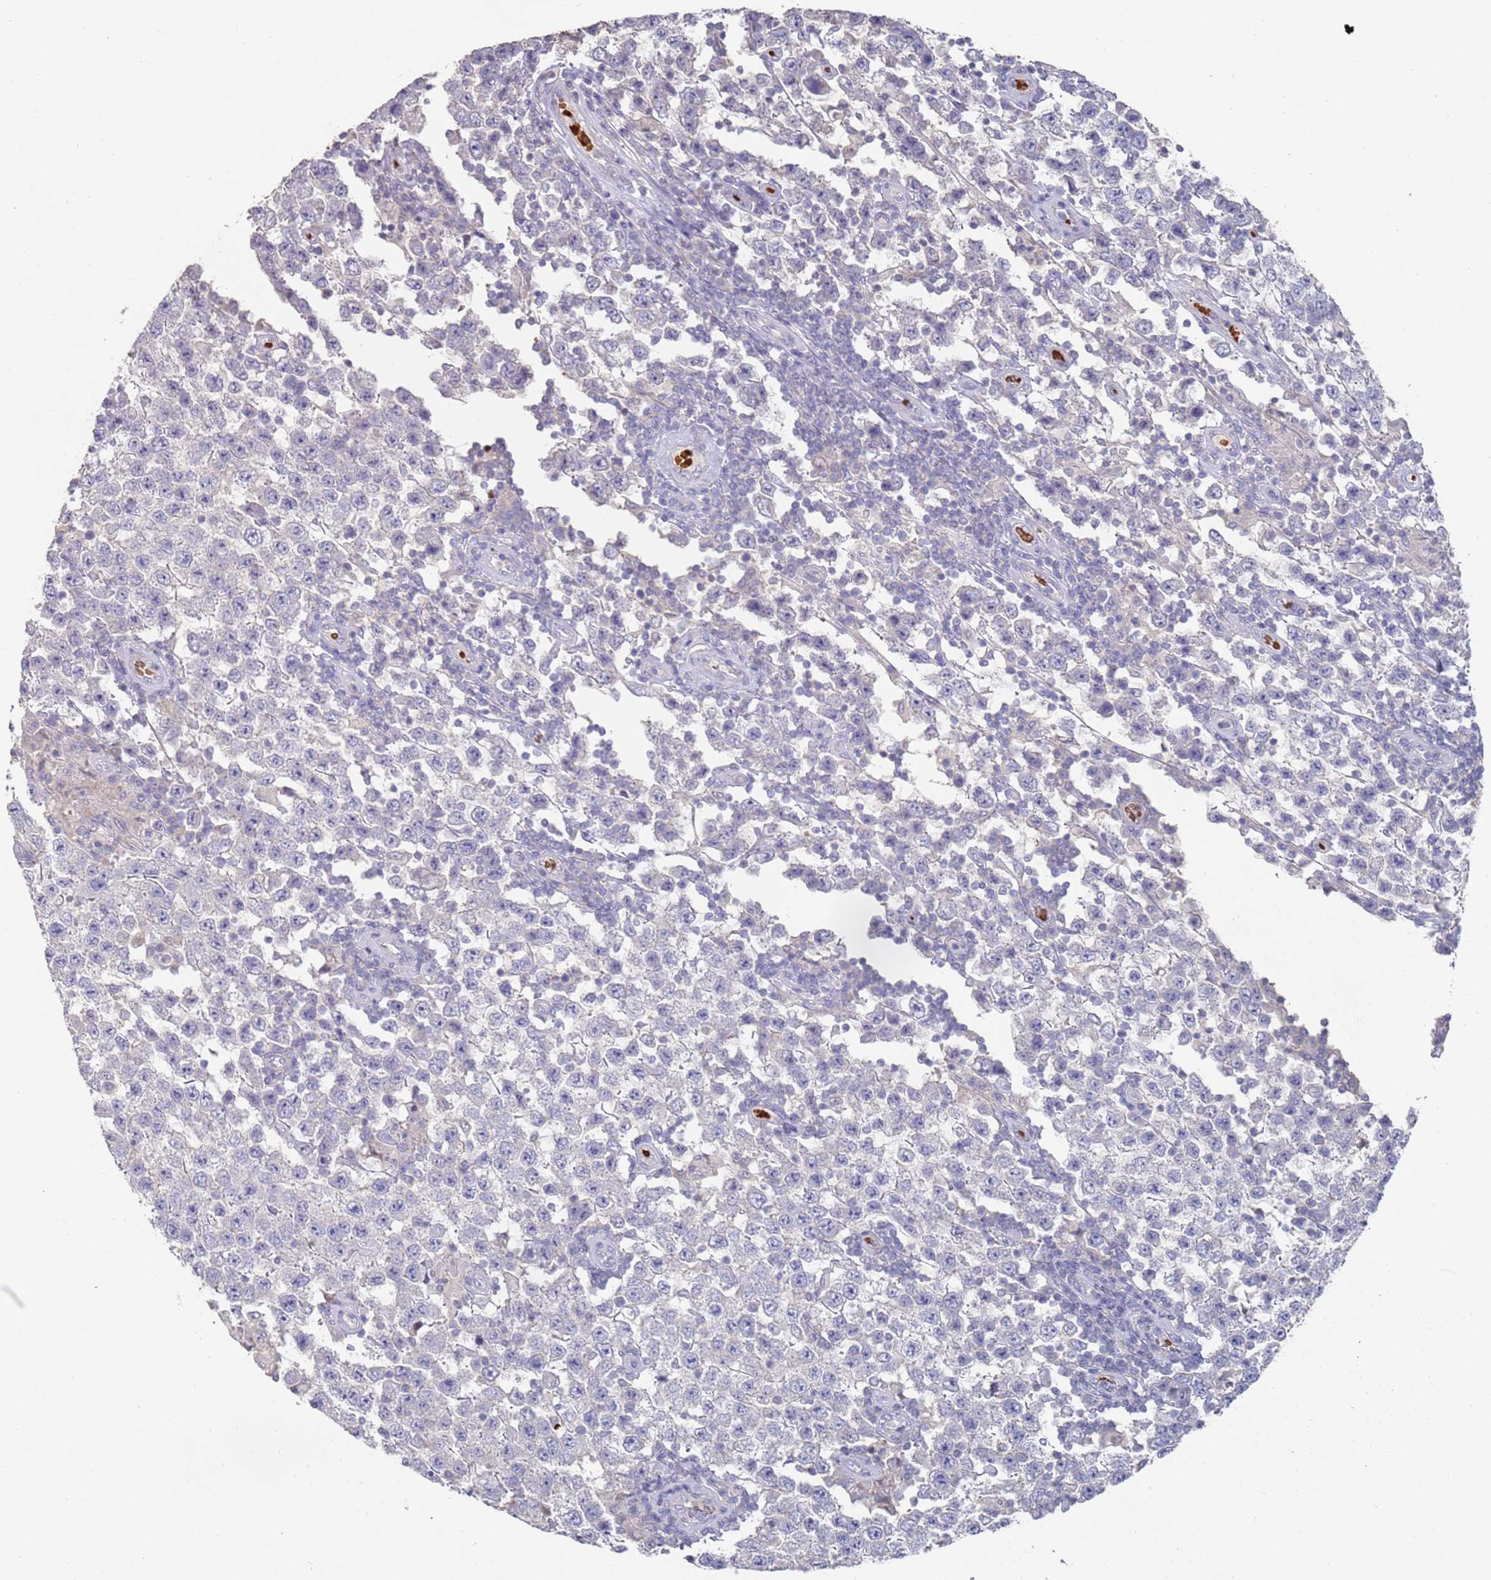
{"staining": {"intensity": "negative", "quantity": "none", "location": "none"}, "tissue": "testis cancer", "cell_type": "Tumor cells", "image_type": "cancer", "snomed": [{"axis": "morphology", "description": "Normal tissue, NOS"}, {"axis": "morphology", "description": "Urothelial carcinoma, High grade"}, {"axis": "morphology", "description": "Seminoma, NOS"}, {"axis": "morphology", "description": "Carcinoma, Embryonal, NOS"}, {"axis": "topography", "description": "Urinary bladder"}, {"axis": "topography", "description": "Testis"}], "caption": "Immunohistochemical staining of human testis high-grade urothelial carcinoma shows no significant positivity in tumor cells.", "gene": "LACC1", "patient": {"sex": "male", "age": 41}}